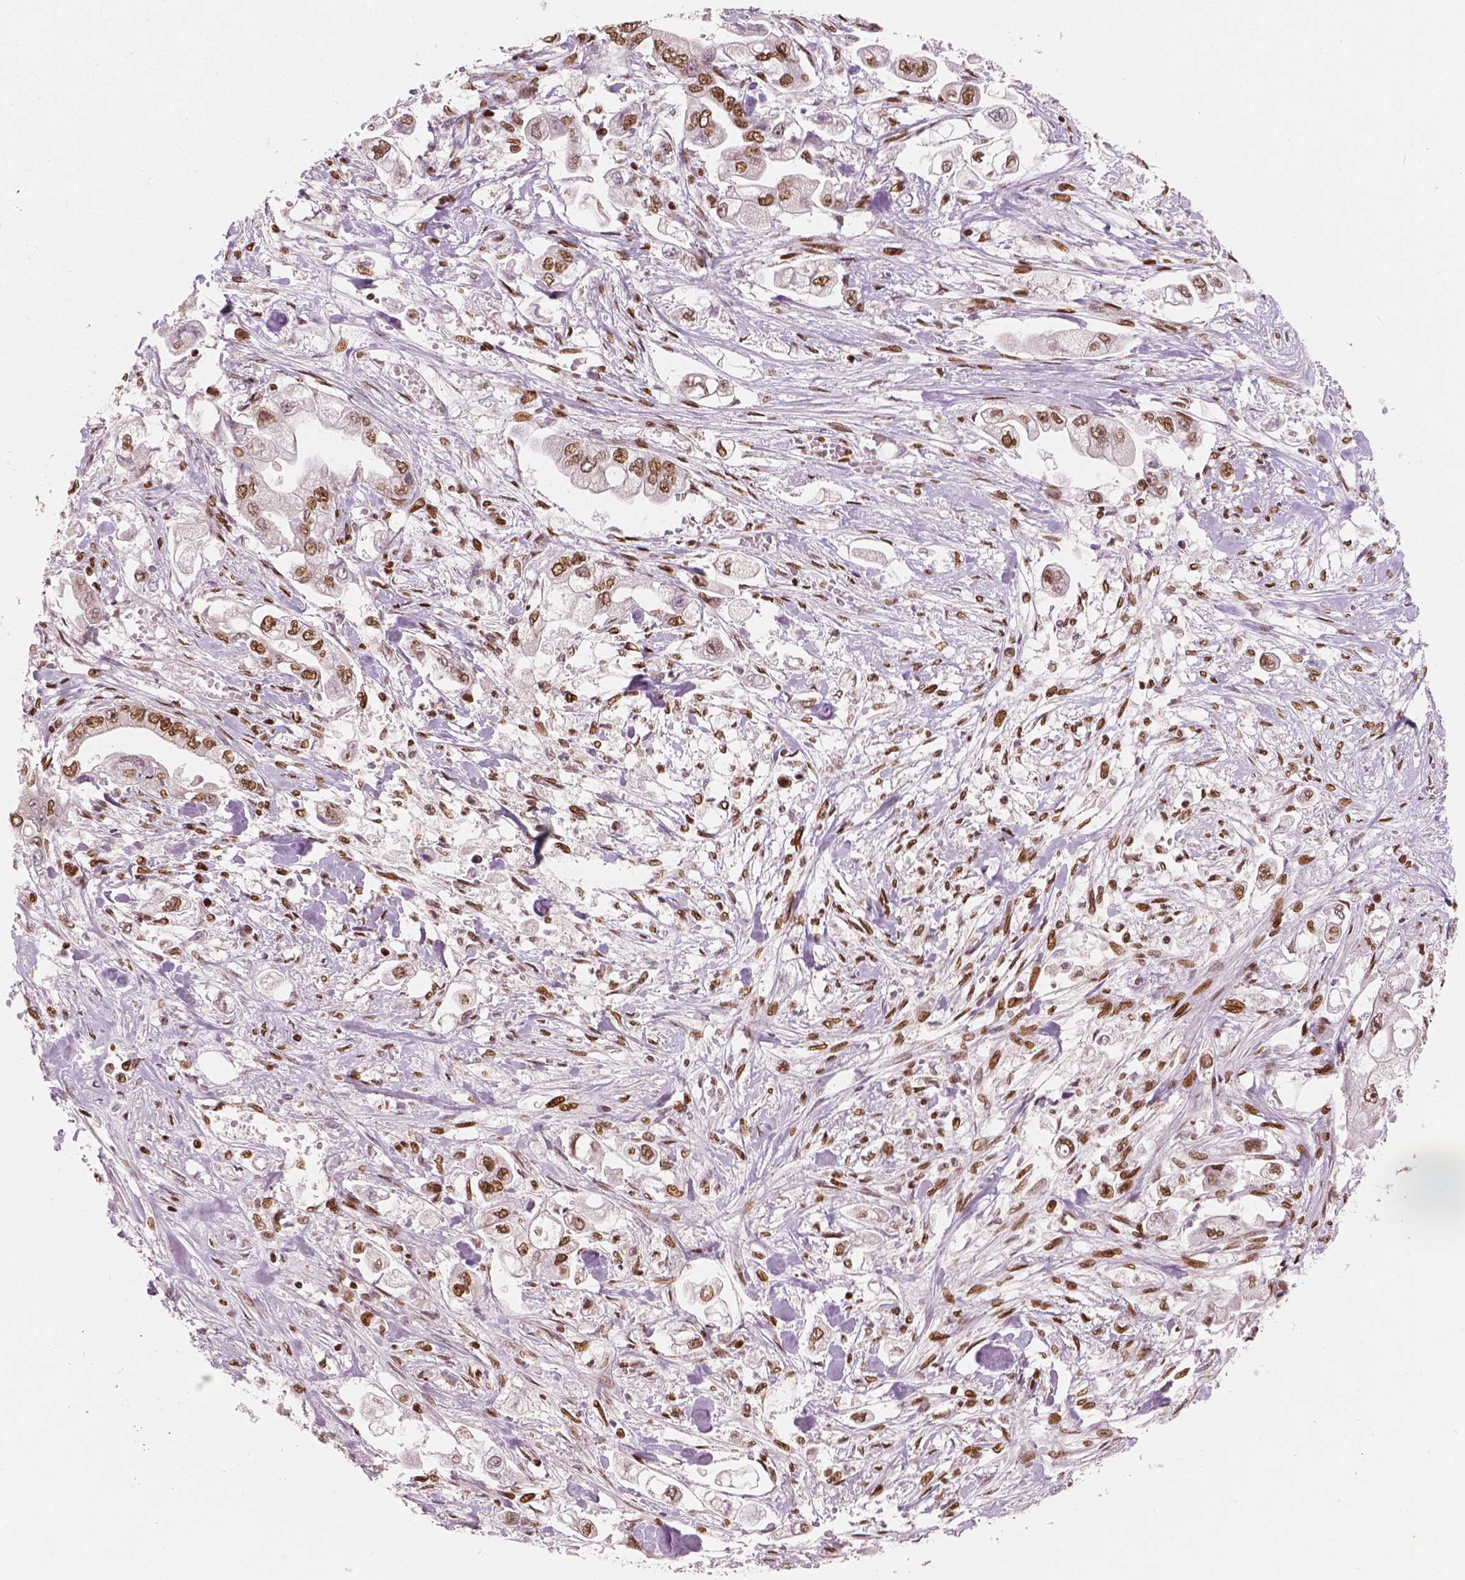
{"staining": {"intensity": "moderate", "quantity": ">75%", "location": "nuclear"}, "tissue": "stomach cancer", "cell_type": "Tumor cells", "image_type": "cancer", "snomed": [{"axis": "morphology", "description": "Adenocarcinoma, NOS"}, {"axis": "topography", "description": "Stomach"}], "caption": "There is medium levels of moderate nuclear staining in tumor cells of stomach adenocarcinoma, as demonstrated by immunohistochemical staining (brown color).", "gene": "BRD4", "patient": {"sex": "male", "age": 62}}